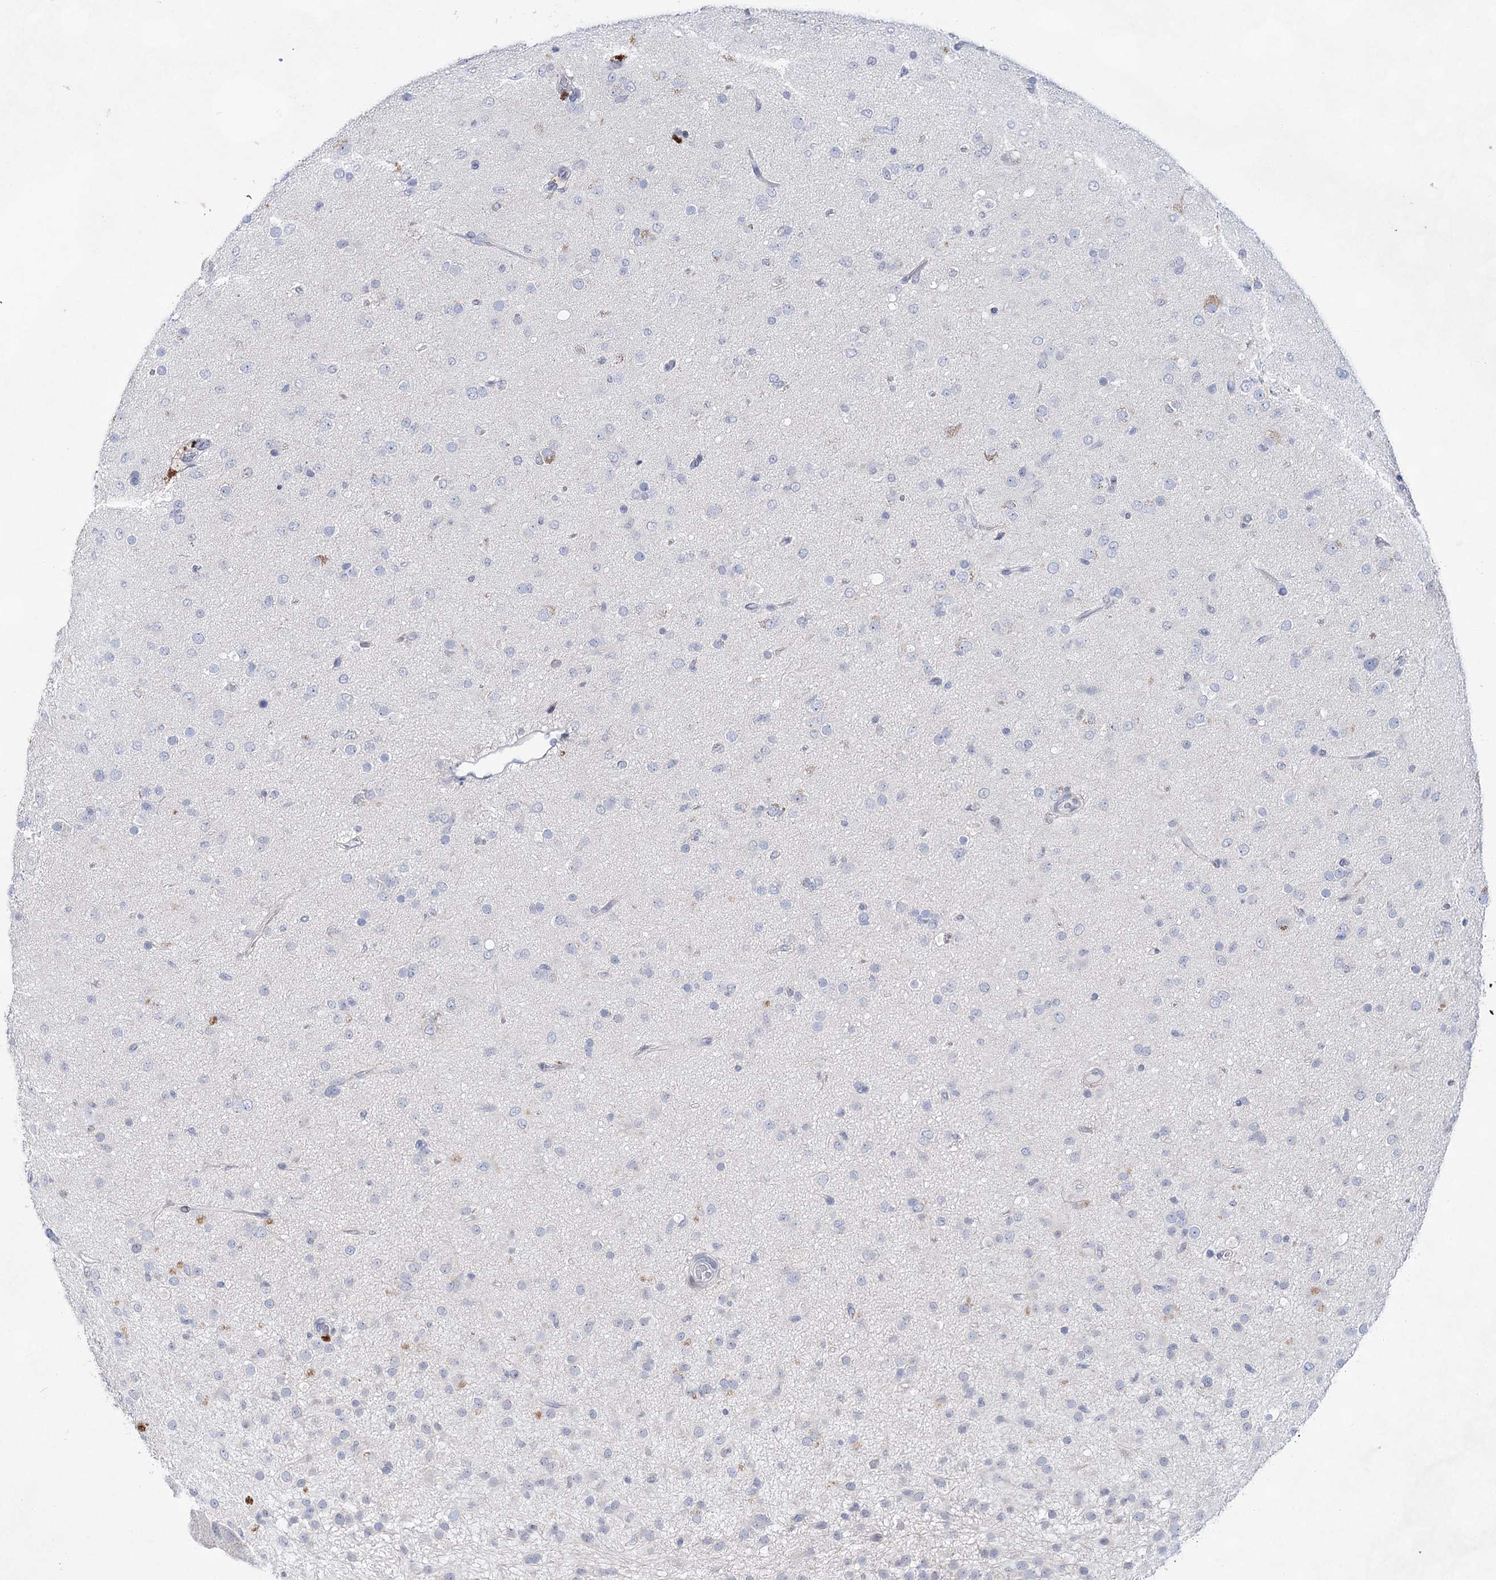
{"staining": {"intensity": "negative", "quantity": "none", "location": "none"}, "tissue": "glioma", "cell_type": "Tumor cells", "image_type": "cancer", "snomed": [{"axis": "morphology", "description": "Glioma, malignant, Low grade"}, {"axis": "topography", "description": "Brain"}], "caption": "Histopathology image shows no significant protein expression in tumor cells of glioma.", "gene": "UGDH", "patient": {"sex": "male", "age": 65}}